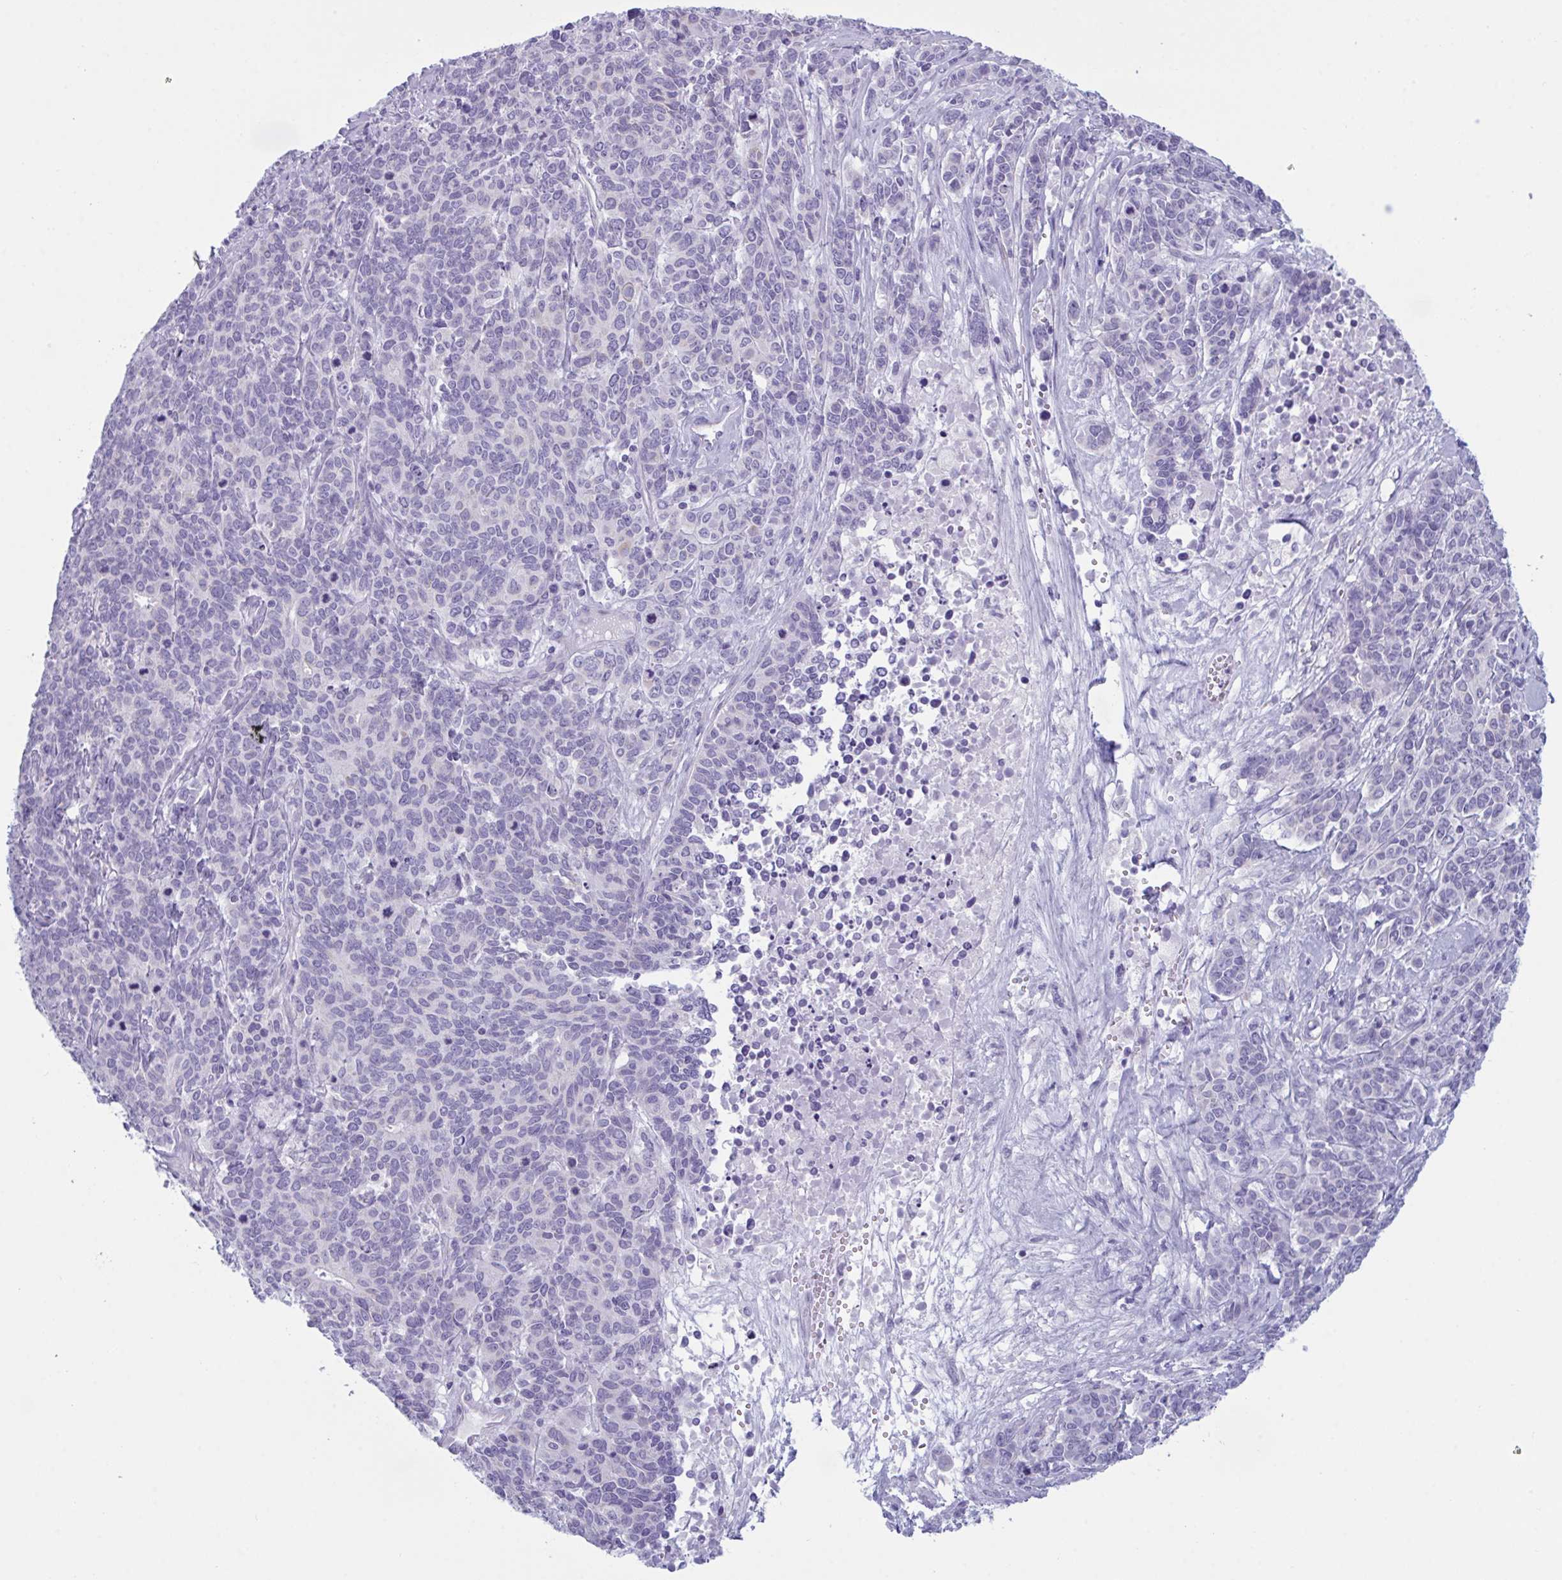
{"staining": {"intensity": "negative", "quantity": "none", "location": "none"}, "tissue": "cervical cancer", "cell_type": "Tumor cells", "image_type": "cancer", "snomed": [{"axis": "morphology", "description": "Squamous cell carcinoma, NOS"}, {"axis": "topography", "description": "Cervix"}], "caption": "Human cervical squamous cell carcinoma stained for a protein using immunohistochemistry exhibits no staining in tumor cells.", "gene": "BBS1", "patient": {"sex": "female", "age": 60}}